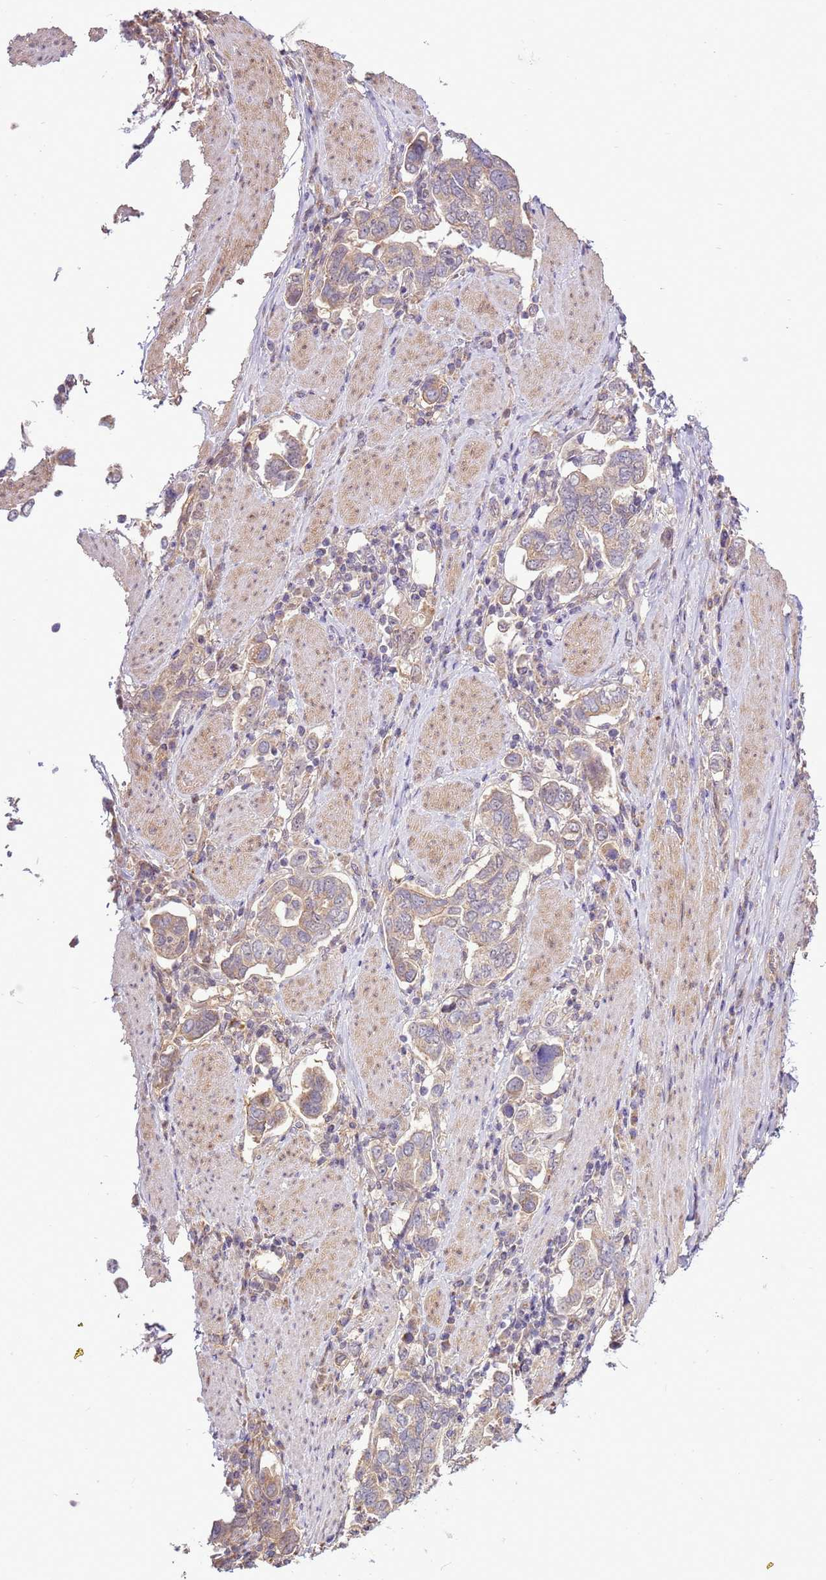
{"staining": {"intensity": "weak", "quantity": "25%-75%", "location": "cytoplasmic/membranous"}, "tissue": "stomach cancer", "cell_type": "Tumor cells", "image_type": "cancer", "snomed": [{"axis": "morphology", "description": "Adenocarcinoma, NOS"}, {"axis": "topography", "description": "Stomach, upper"}, {"axis": "topography", "description": "Stomach"}], "caption": "About 25%-75% of tumor cells in human stomach adenocarcinoma reveal weak cytoplasmic/membranous protein expression as visualized by brown immunohistochemical staining.", "gene": "SCARA3", "patient": {"sex": "male", "age": 62}}